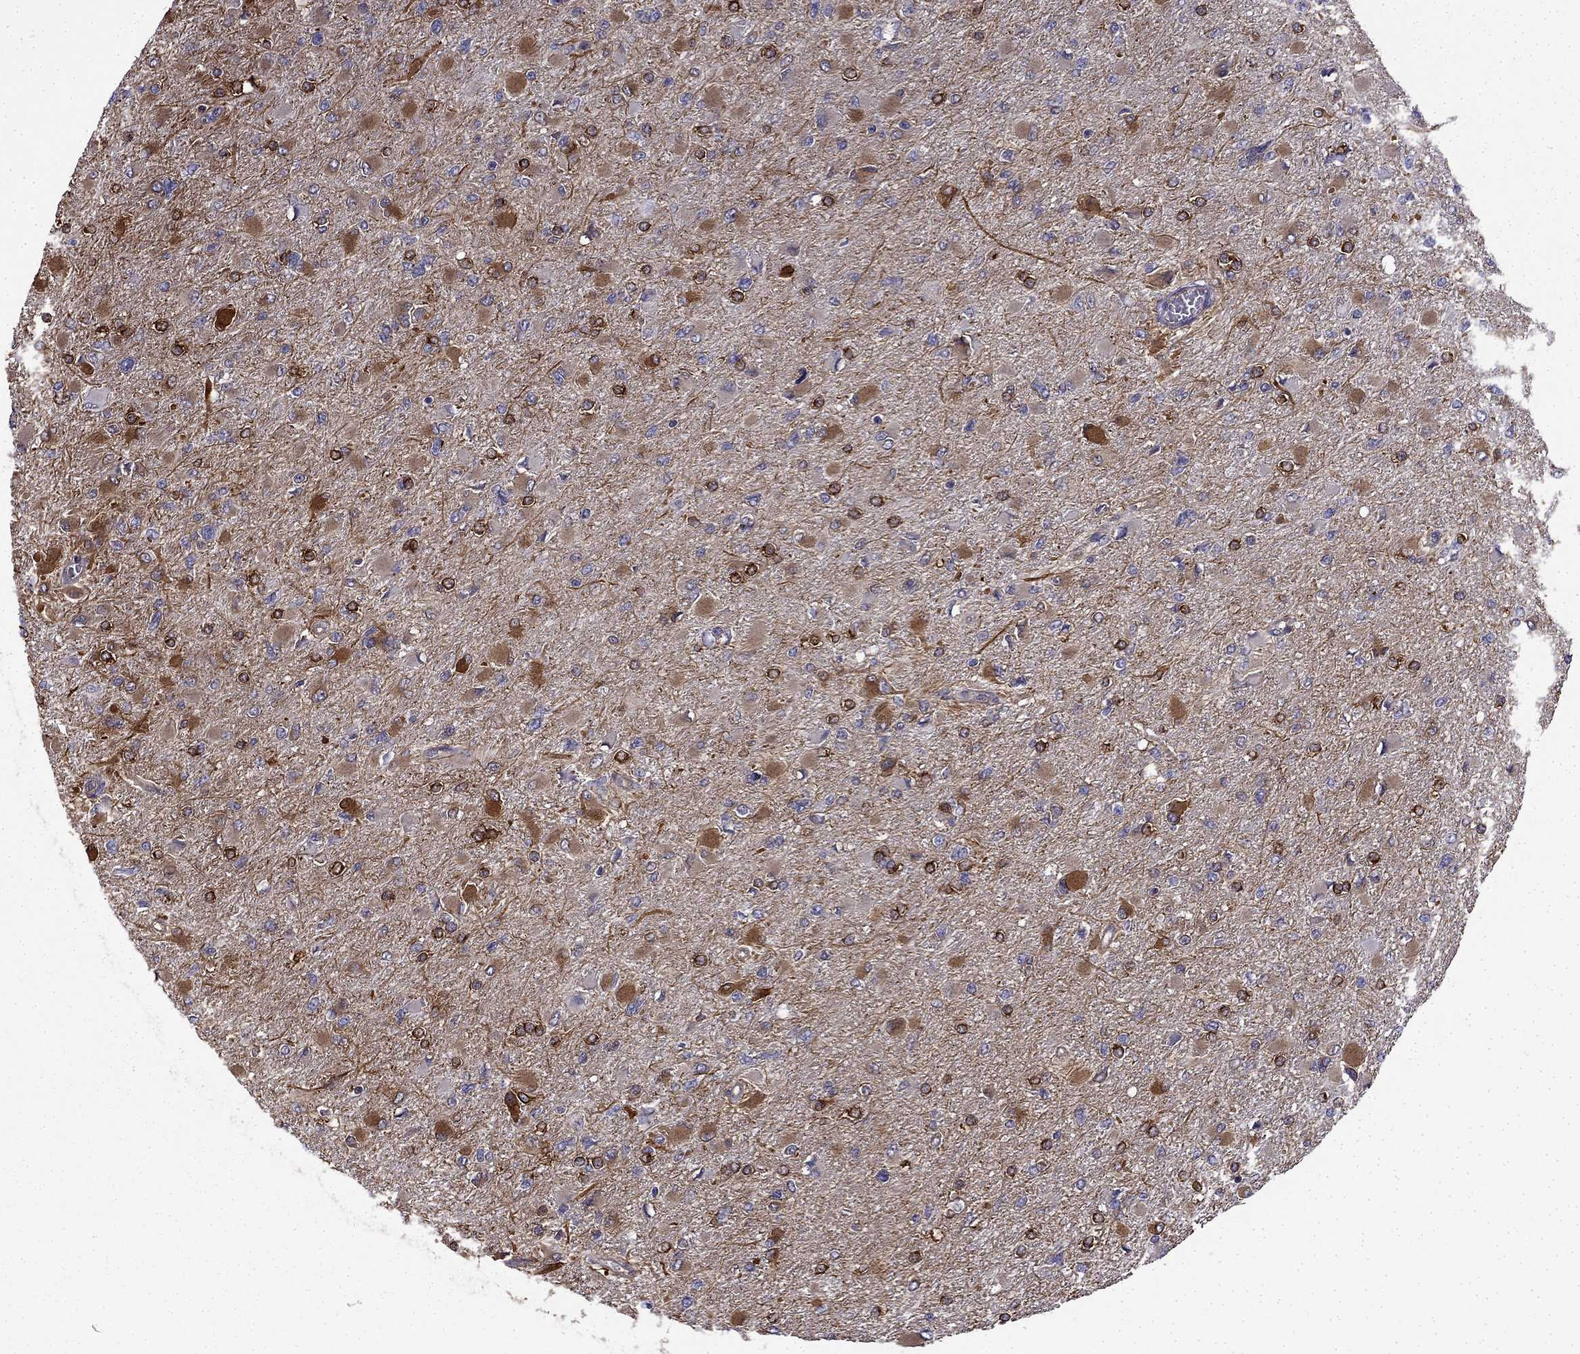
{"staining": {"intensity": "moderate", "quantity": "25%-75%", "location": "cytoplasmic/membranous"}, "tissue": "glioma", "cell_type": "Tumor cells", "image_type": "cancer", "snomed": [{"axis": "morphology", "description": "Glioma, malignant, High grade"}, {"axis": "topography", "description": "Cerebral cortex"}], "caption": "The histopathology image displays immunohistochemical staining of glioma. There is moderate cytoplasmic/membranous expression is appreciated in about 25%-75% of tumor cells.", "gene": "MAP4", "patient": {"sex": "female", "age": 36}}